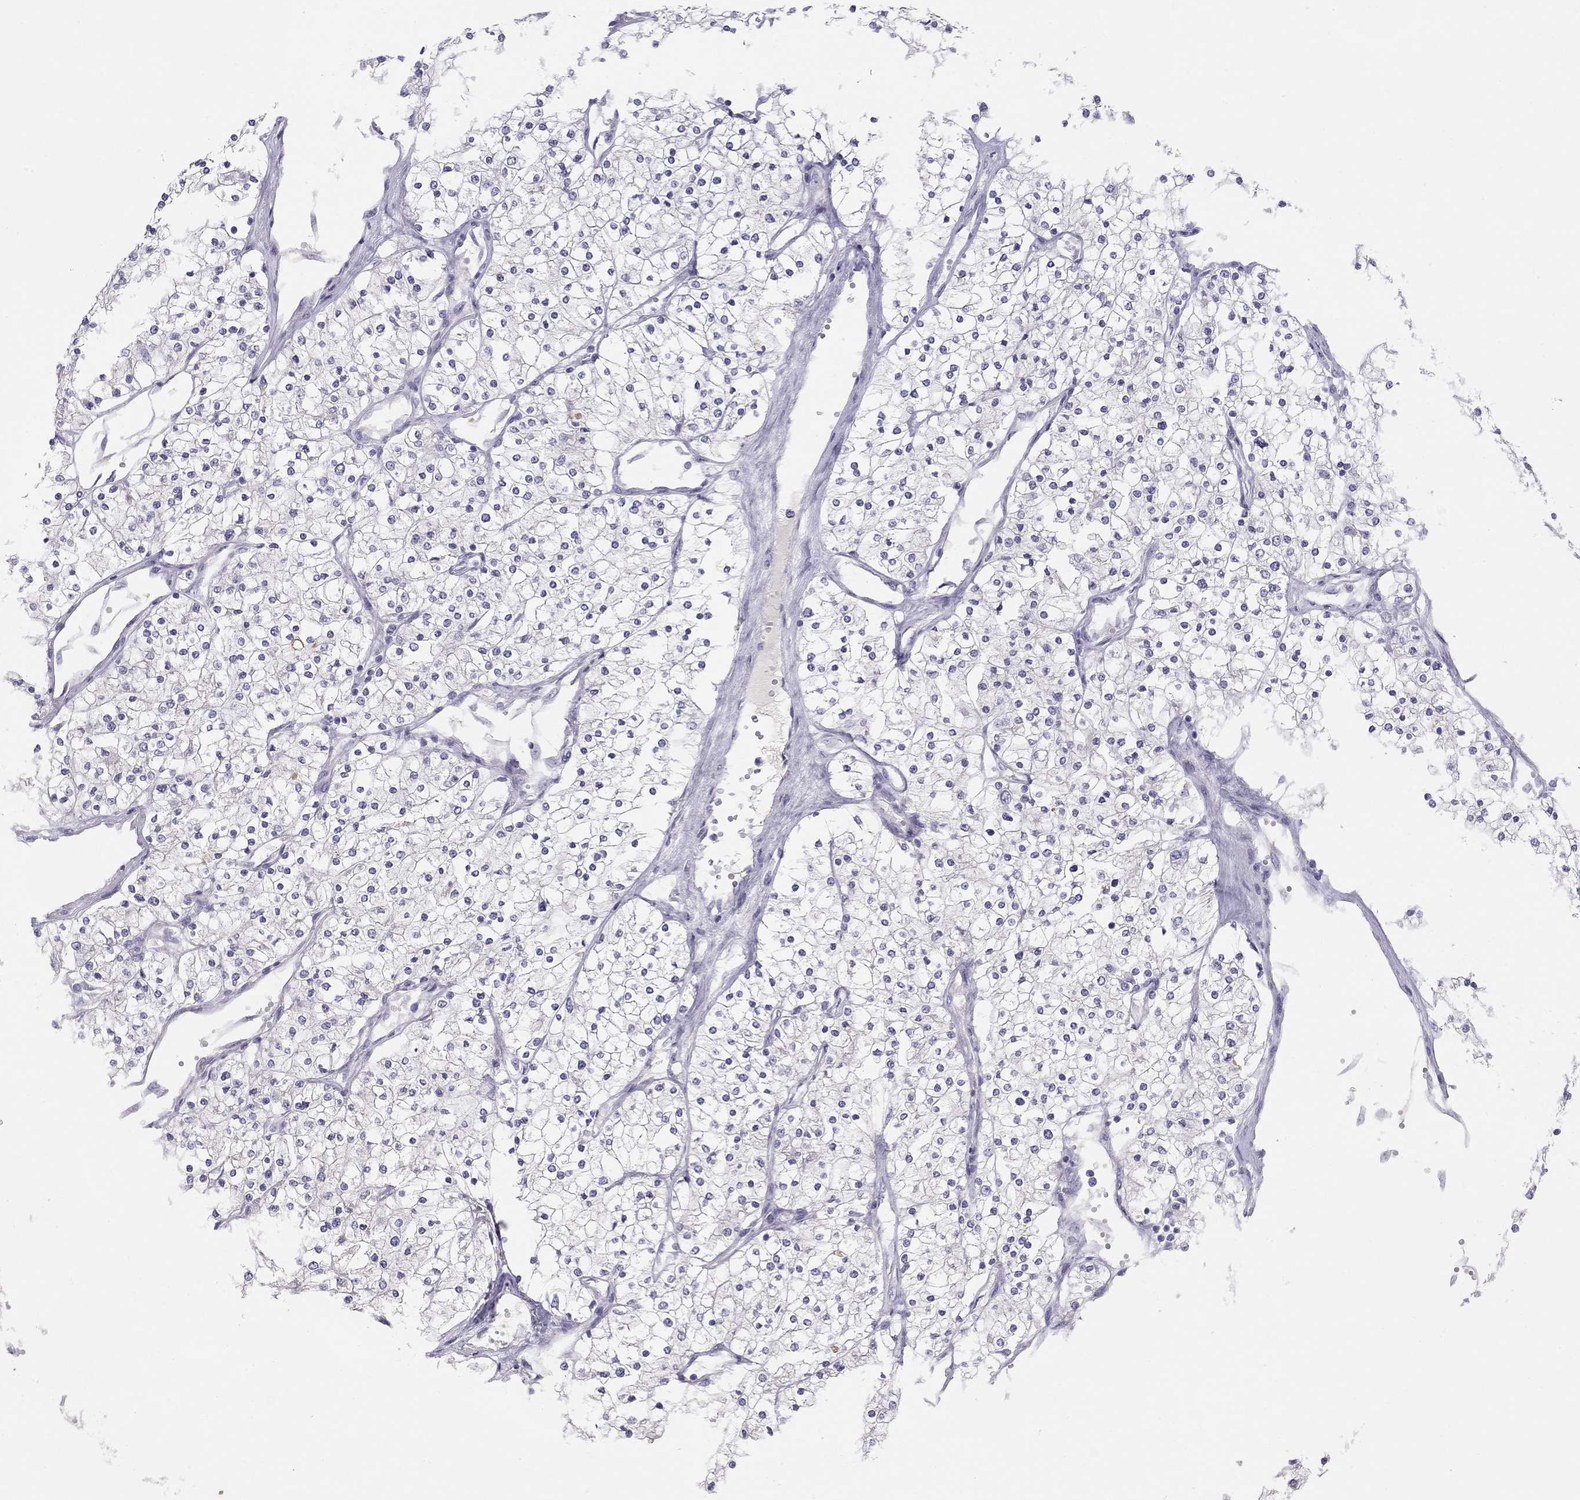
{"staining": {"intensity": "negative", "quantity": "none", "location": "none"}, "tissue": "renal cancer", "cell_type": "Tumor cells", "image_type": "cancer", "snomed": [{"axis": "morphology", "description": "Adenocarcinoma, NOS"}, {"axis": "topography", "description": "Kidney"}], "caption": "Tumor cells are negative for brown protein staining in renal adenocarcinoma.", "gene": "KCNV2", "patient": {"sex": "male", "age": 80}}